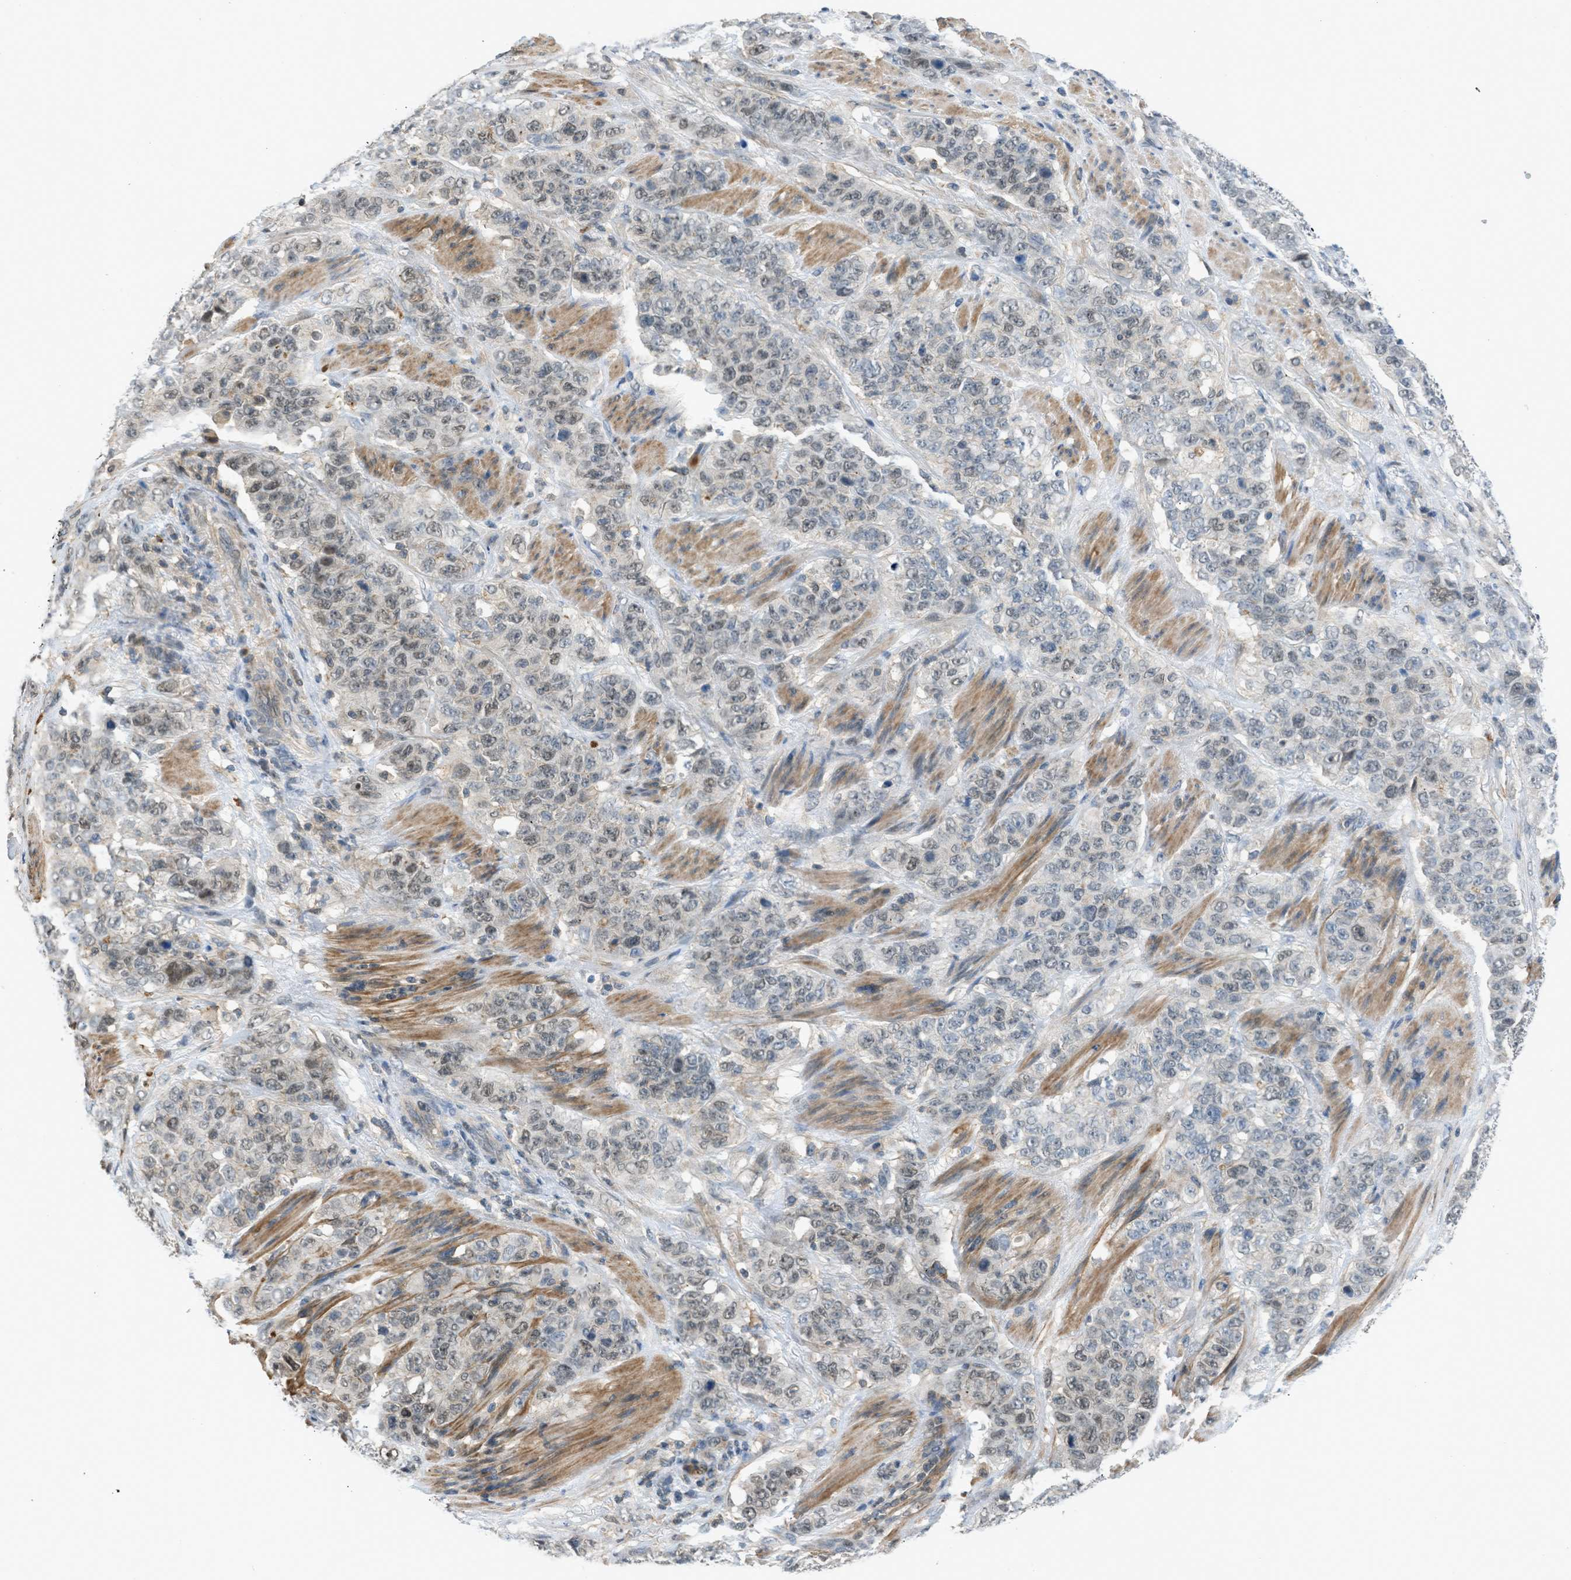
{"staining": {"intensity": "weak", "quantity": "<25%", "location": "nuclear"}, "tissue": "stomach cancer", "cell_type": "Tumor cells", "image_type": "cancer", "snomed": [{"axis": "morphology", "description": "Adenocarcinoma, NOS"}, {"axis": "topography", "description": "Stomach"}], "caption": "This is an immunohistochemistry (IHC) micrograph of human stomach cancer (adenocarcinoma). There is no expression in tumor cells.", "gene": "TTBK2", "patient": {"sex": "male", "age": 48}}